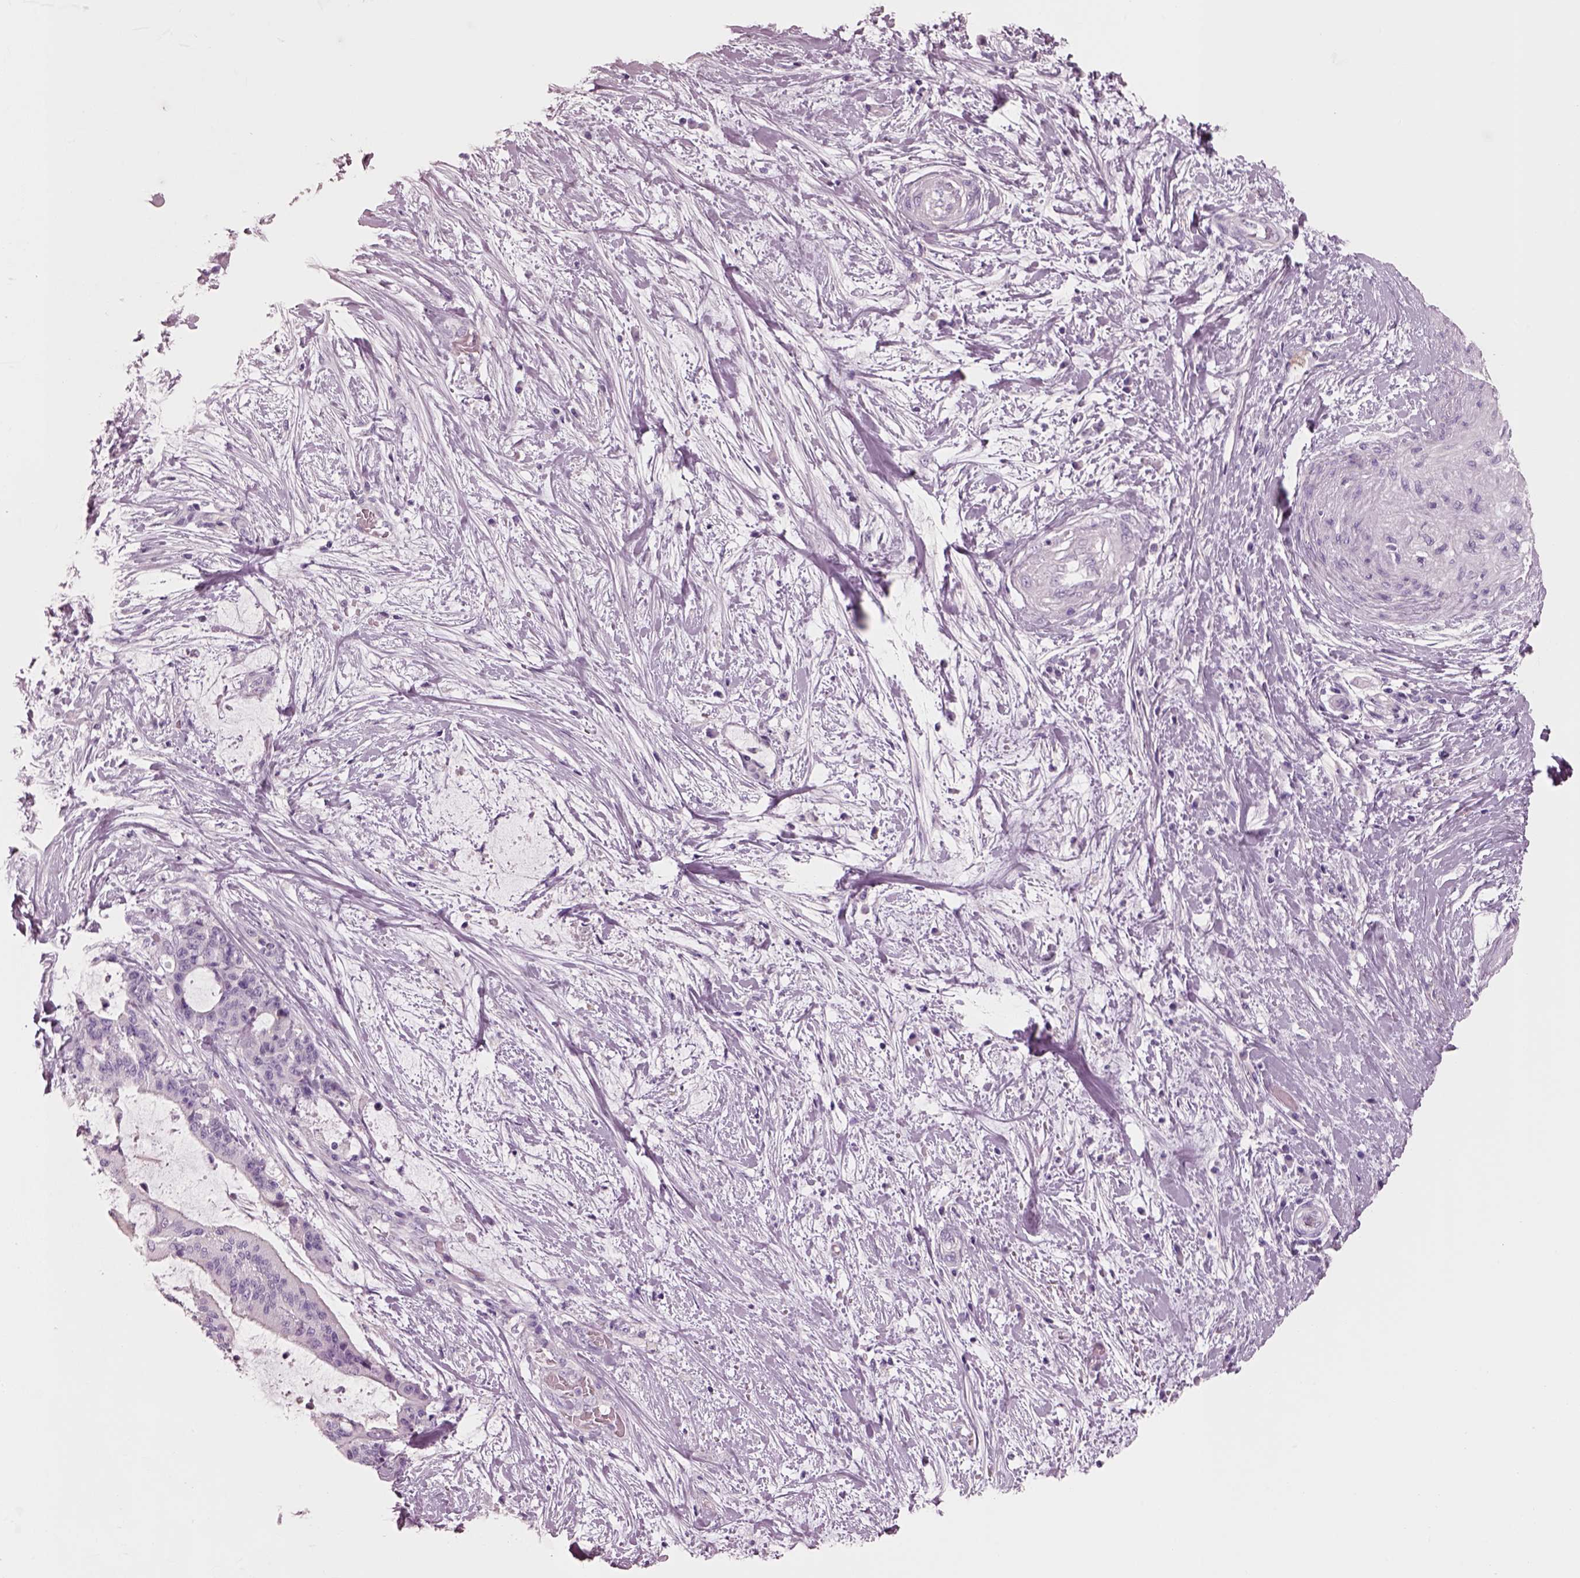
{"staining": {"intensity": "negative", "quantity": "none", "location": "none"}, "tissue": "liver cancer", "cell_type": "Tumor cells", "image_type": "cancer", "snomed": [{"axis": "morphology", "description": "Cholangiocarcinoma"}, {"axis": "topography", "description": "Liver"}], "caption": "Human liver cancer (cholangiocarcinoma) stained for a protein using immunohistochemistry (IHC) reveals no expression in tumor cells.", "gene": "PNOC", "patient": {"sex": "female", "age": 73}}